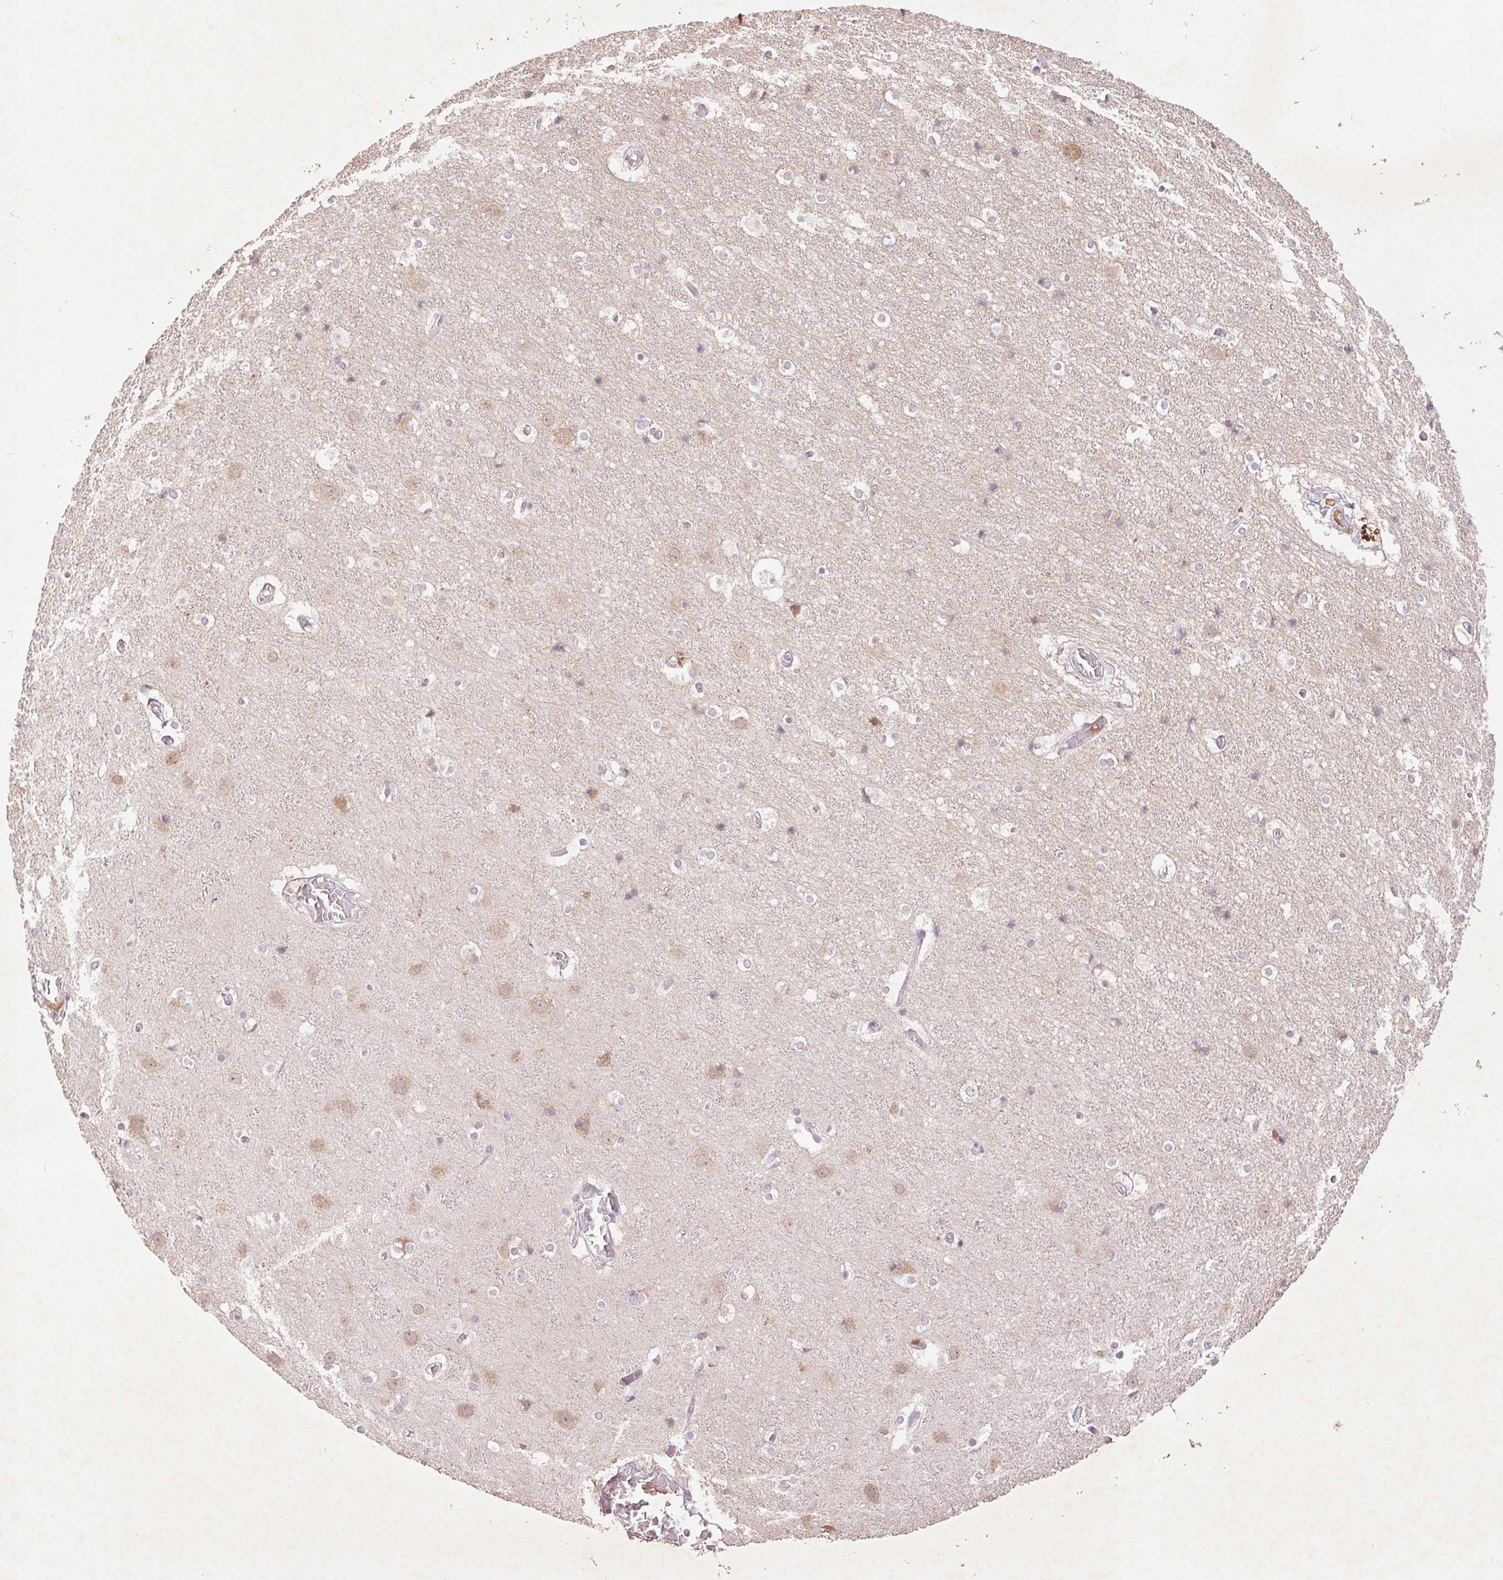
{"staining": {"intensity": "negative", "quantity": "none", "location": "none"}, "tissue": "cerebral cortex", "cell_type": "Endothelial cells", "image_type": "normal", "snomed": [{"axis": "morphology", "description": "Normal tissue, NOS"}, {"axis": "topography", "description": "Cerebral cortex"}], "caption": "DAB immunohistochemical staining of unremarkable cerebral cortex shows no significant expression in endothelial cells.", "gene": "FAM168B", "patient": {"sex": "female", "age": 52}}